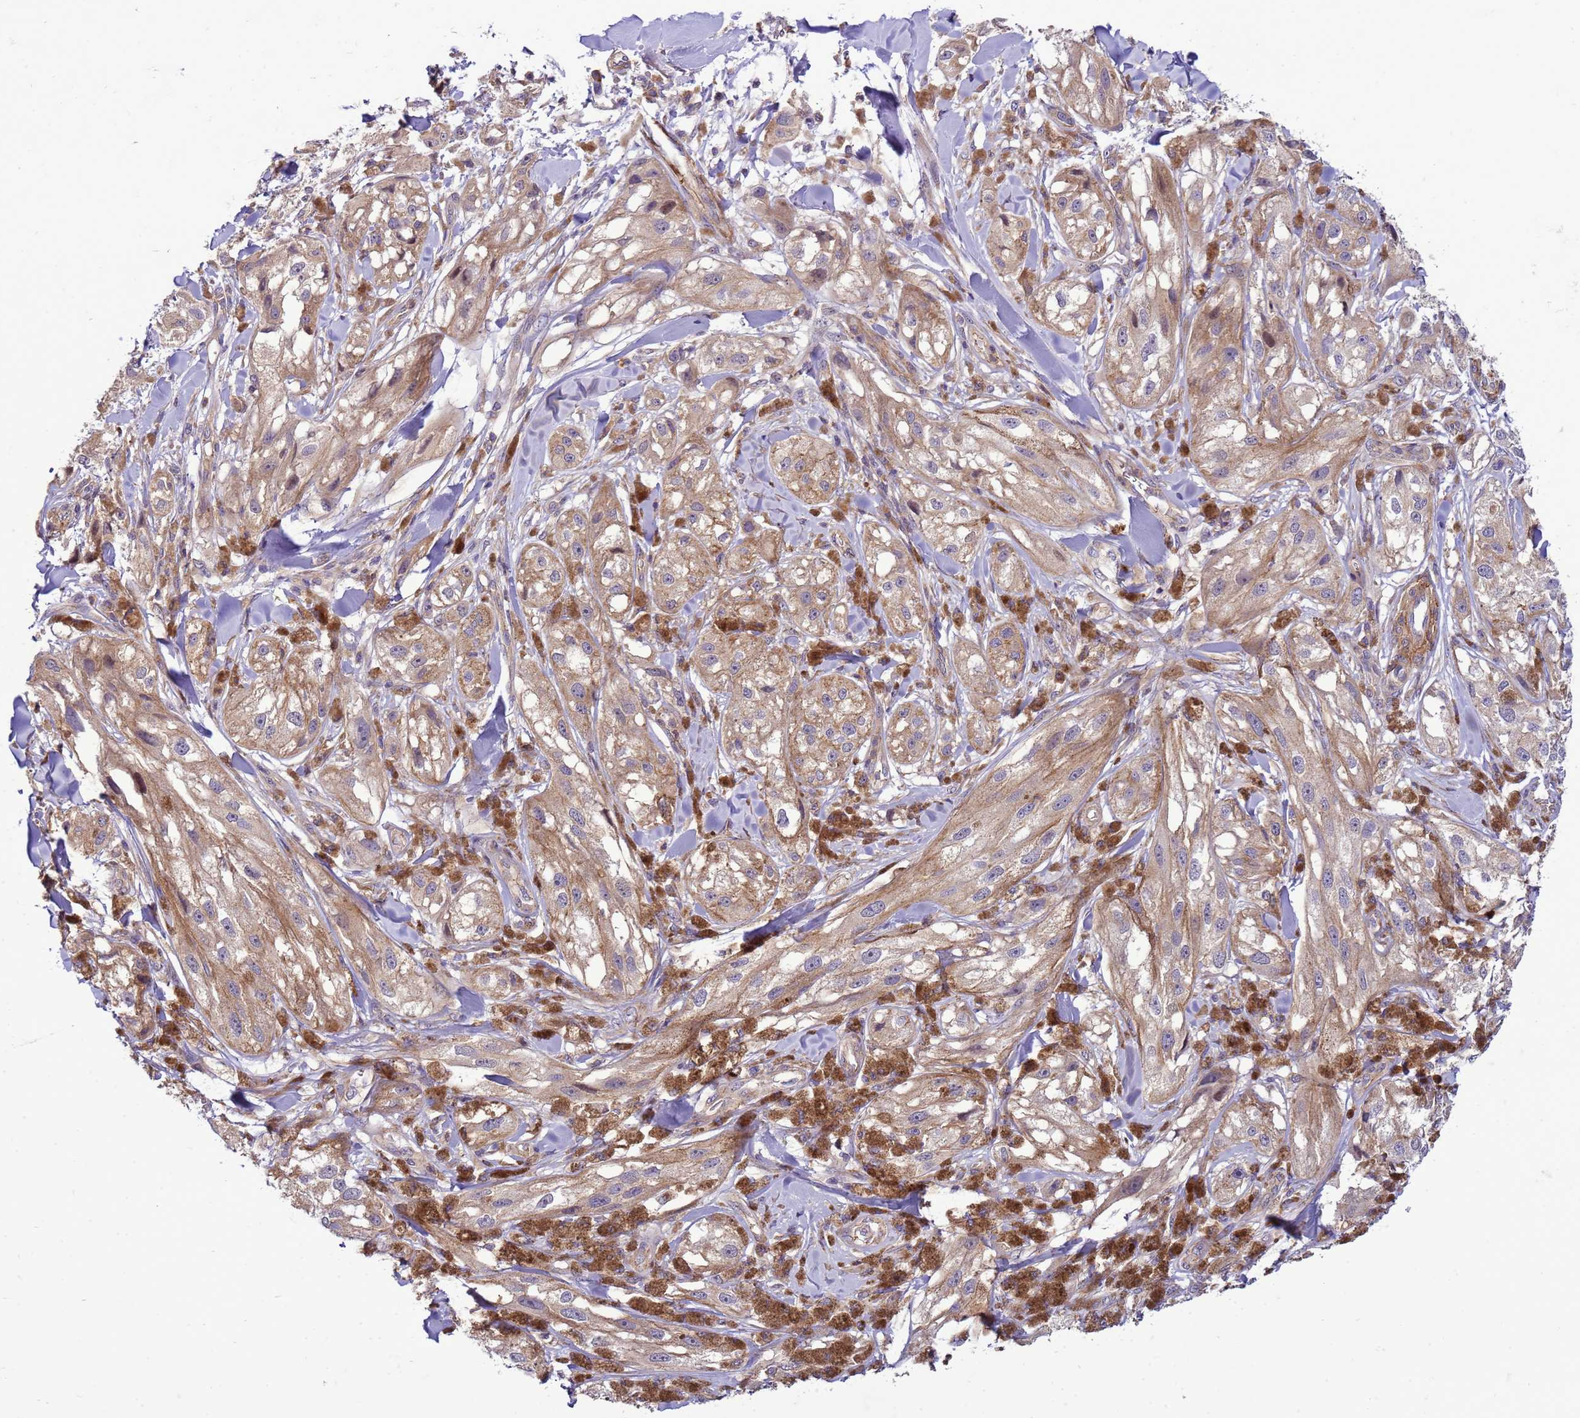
{"staining": {"intensity": "weak", "quantity": ">75%", "location": "cytoplasmic/membranous"}, "tissue": "melanoma", "cell_type": "Tumor cells", "image_type": "cancer", "snomed": [{"axis": "morphology", "description": "Malignant melanoma, NOS"}, {"axis": "topography", "description": "Skin"}], "caption": "Human melanoma stained with a brown dye reveals weak cytoplasmic/membranous positive staining in approximately >75% of tumor cells.", "gene": "GEN1", "patient": {"sex": "male", "age": 88}}